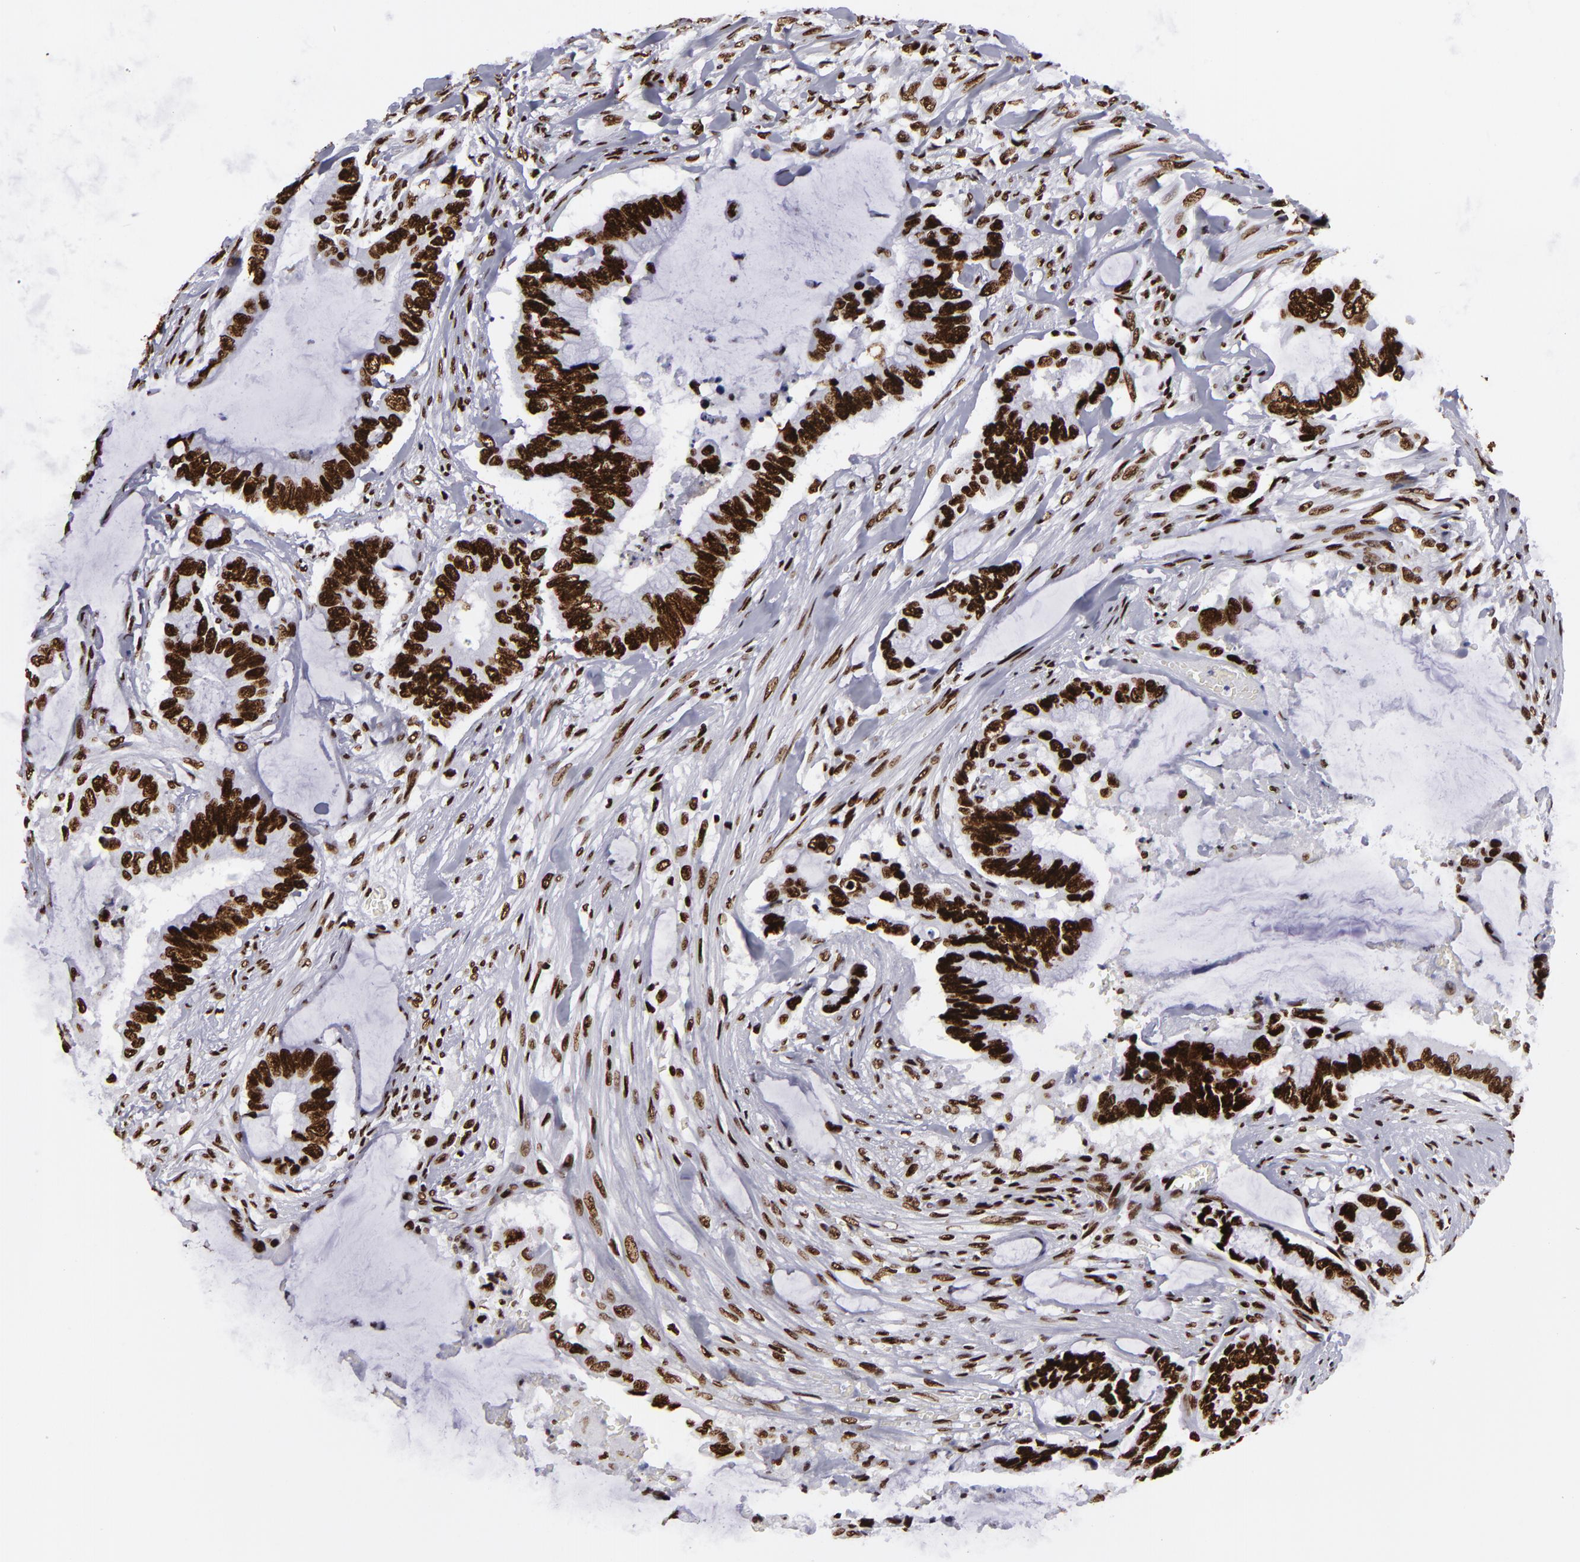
{"staining": {"intensity": "strong", "quantity": ">75%", "location": "nuclear"}, "tissue": "colorectal cancer", "cell_type": "Tumor cells", "image_type": "cancer", "snomed": [{"axis": "morphology", "description": "Adenocarcinoma, NOS"}, {"axis": "topography", "description": "Rectum"}], "caption": "The histopathology image displays immunohistochemical staining of colorectal cancer. There is strong nuclear expression is seen in approximately >75% of tumor cells.", "gene": "SAFB", "patient": {"sex": "female", "age": 59}}